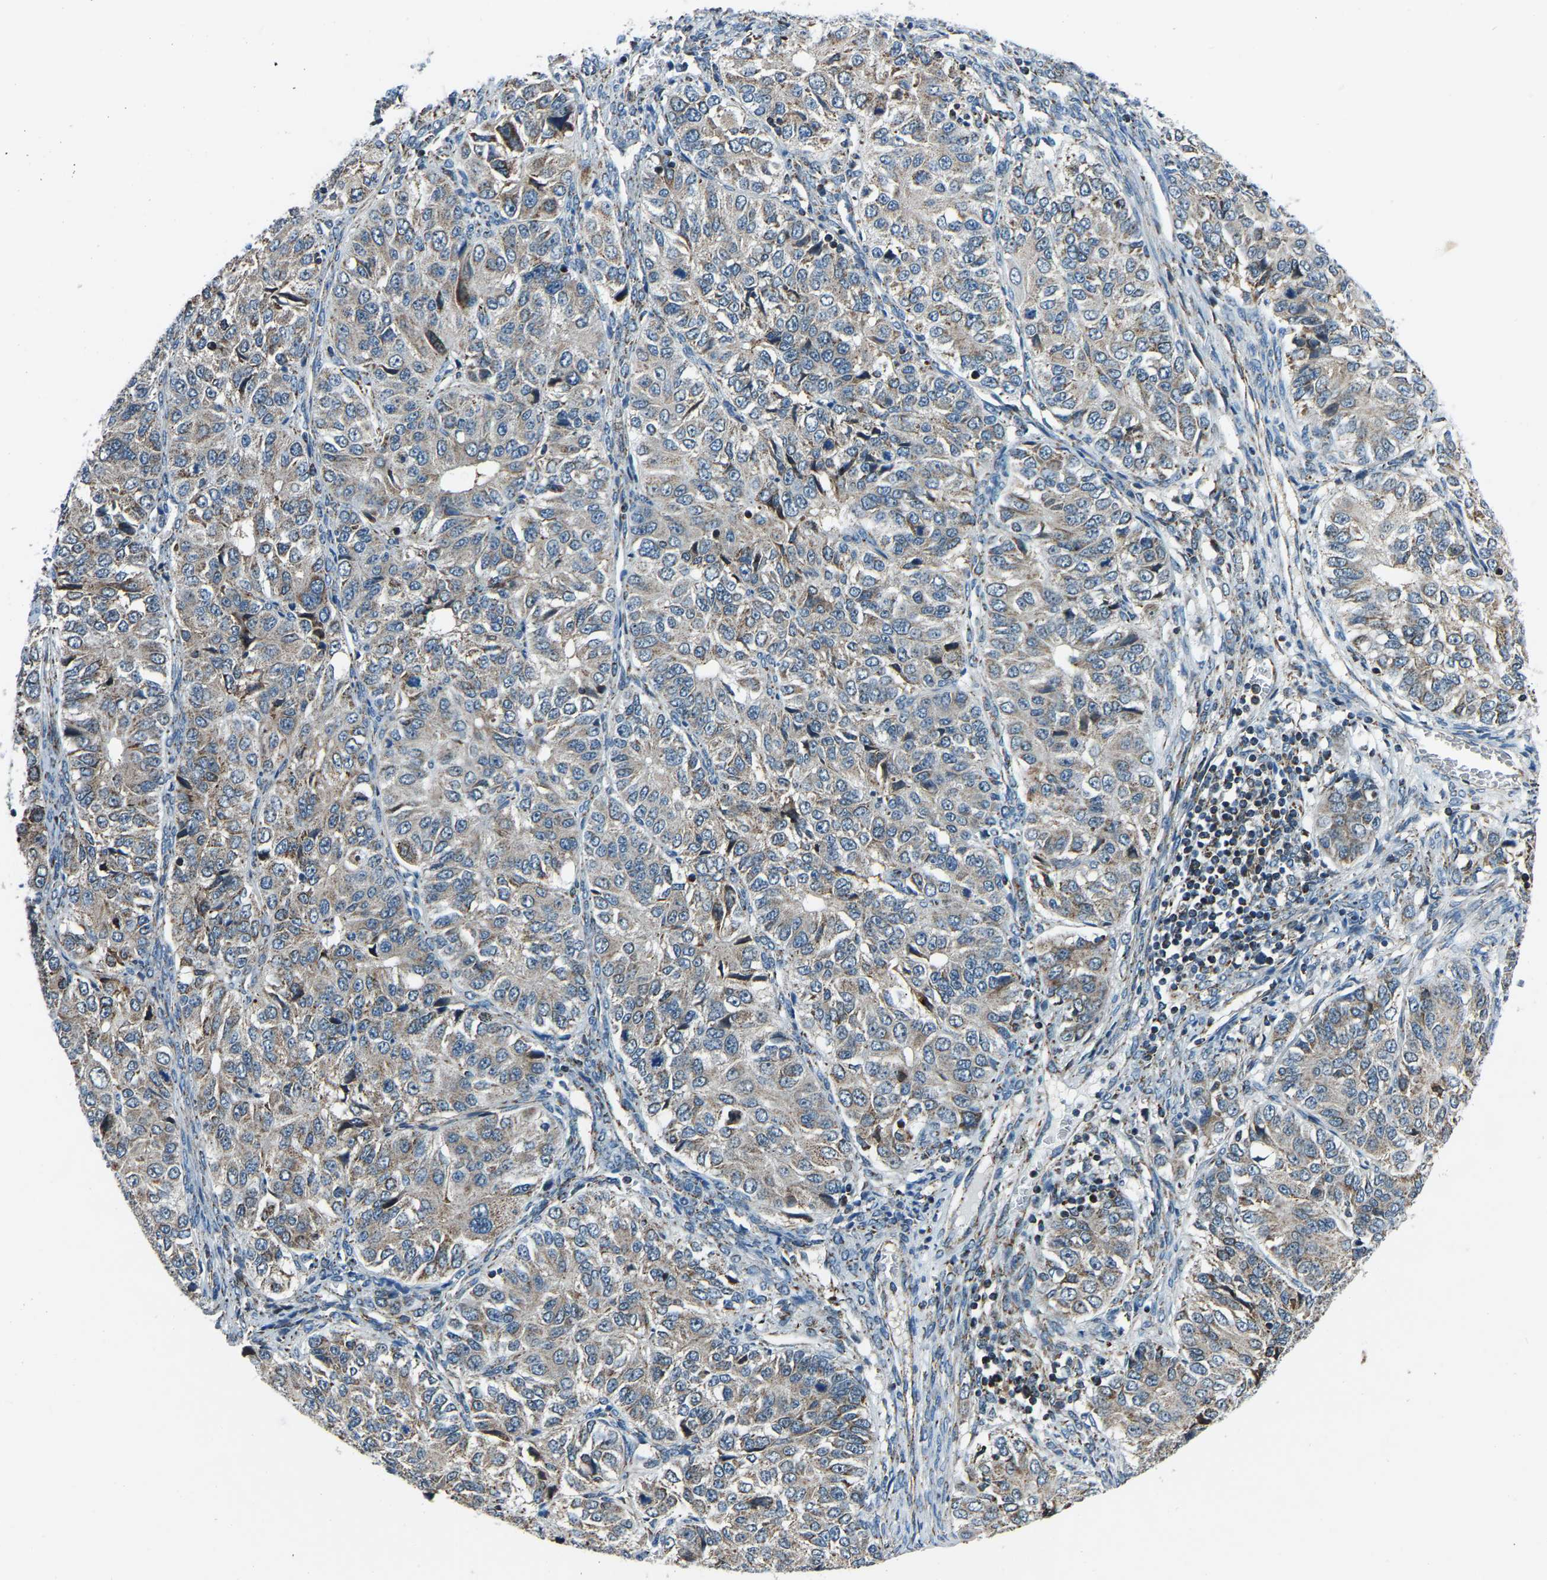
{"staining": {"intensity": "weak", "quantity": ">75%", "location": "cytoplasmic/membranous"}, "tissue": "ovarian cancer", "cell_type": "Tumor cells", "image_type": "cancer", "snomed": [{"axis": "morphology", "description": "Carcinoma, endometroid"}, {"axis": "topography", "description": "Ovary"}], "caption": "The photomicrograph demonstrates immunohistochemical staining of ovarian cancer (endometroid carcinoma). There is weak cytoplasmic/membranous staining is present in approximately >75% of tumor cells.", "gene": "RBM33", "patient": {"sex": "female", "age": 51}}